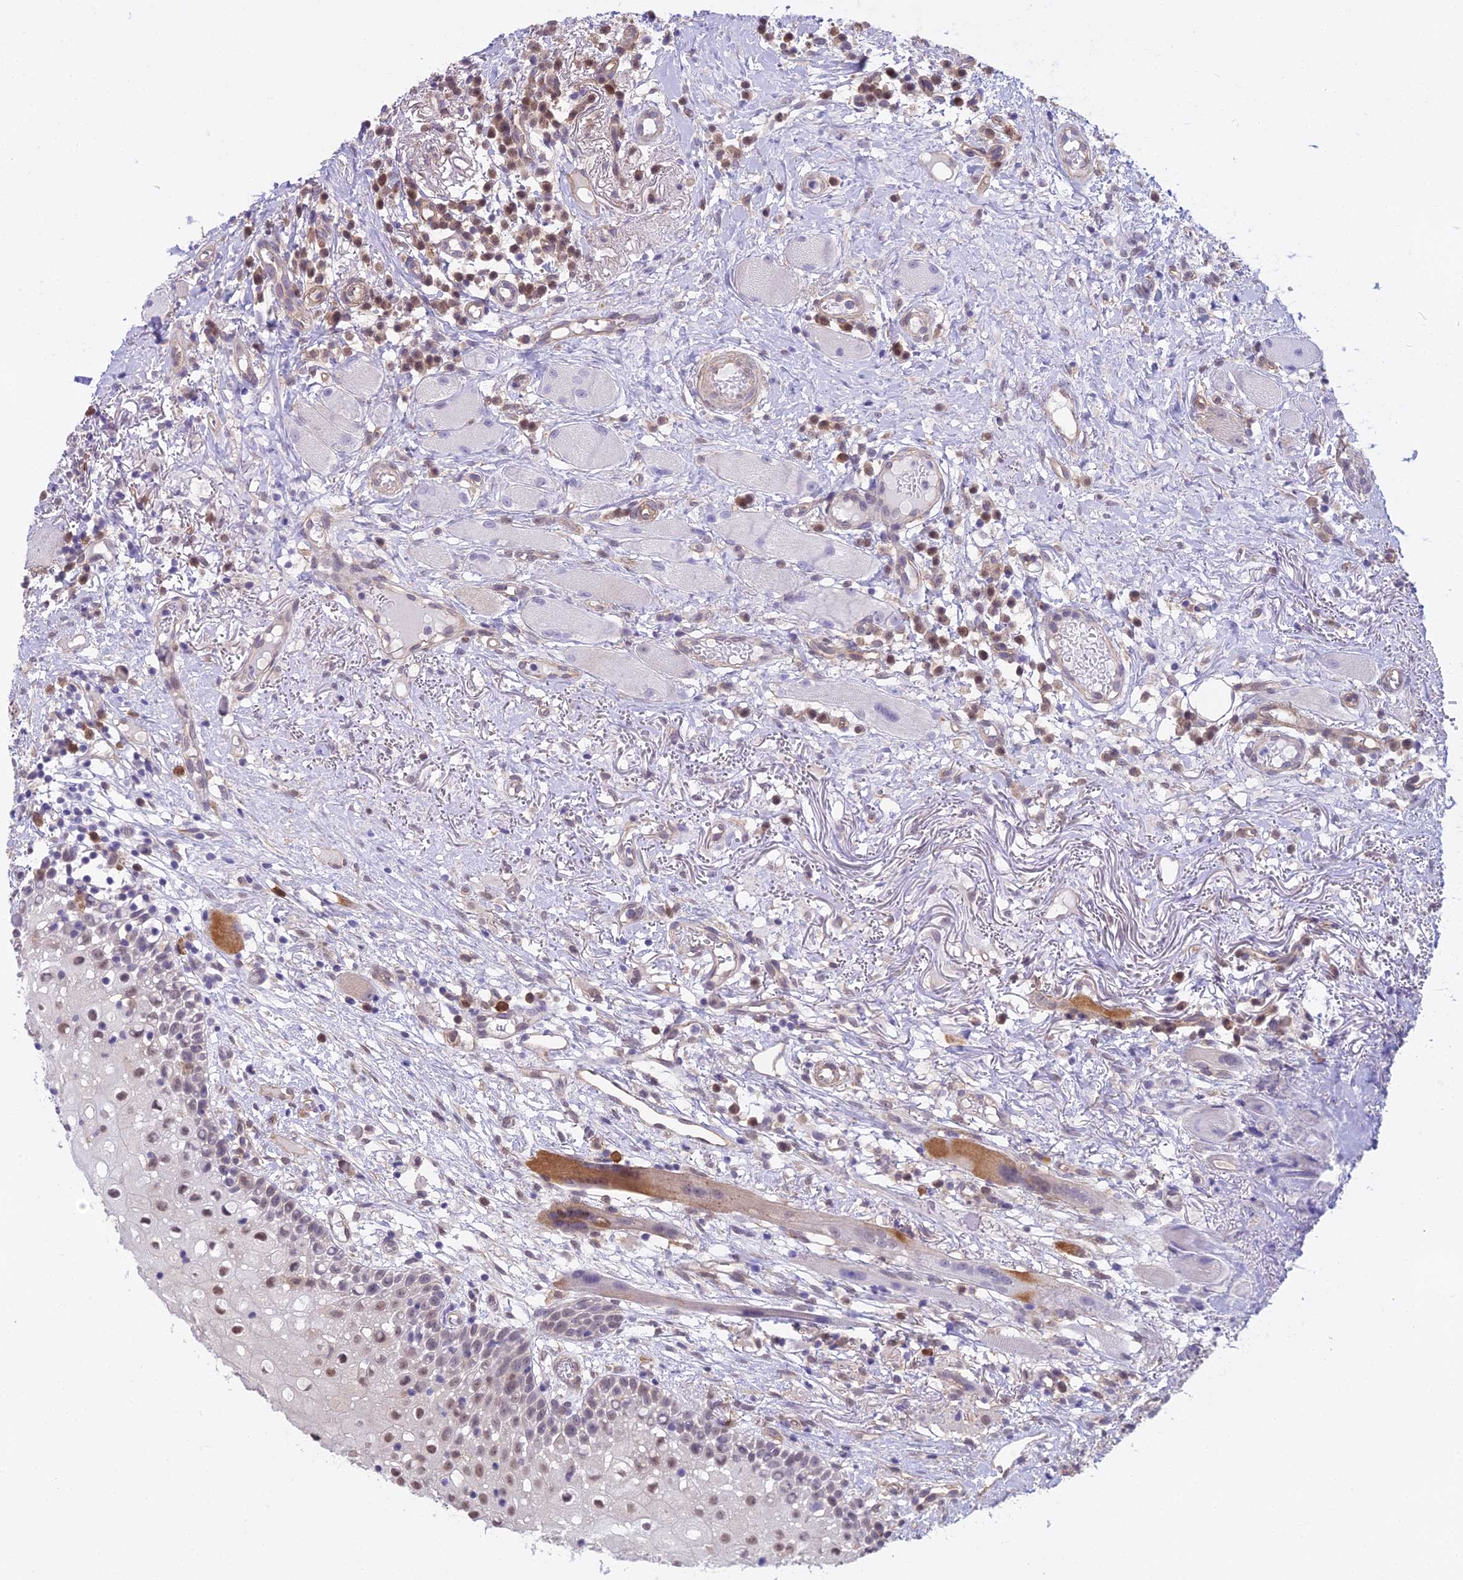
{"staining": {"intensity": "moderate", "quantity": "<25%", "location": "nuclear"}, "tissue": "oral mucosa", "cell_type": "Squamous epithelial cells", "image_type": "normal", "snomed": [{"axis": "morphology", "description": "Normal tissue, NOS"}, {"axis": "topography", "description": "Oral tissue"}], "caption": "Immunohistochemistry (IHC) of normal oral mucosa demonstrates low levels of moderate nuclear staining in about <25% of squamous epithelial cells.", "gene": "BLNK", "patient": {"sex": "female", "age": 69}}